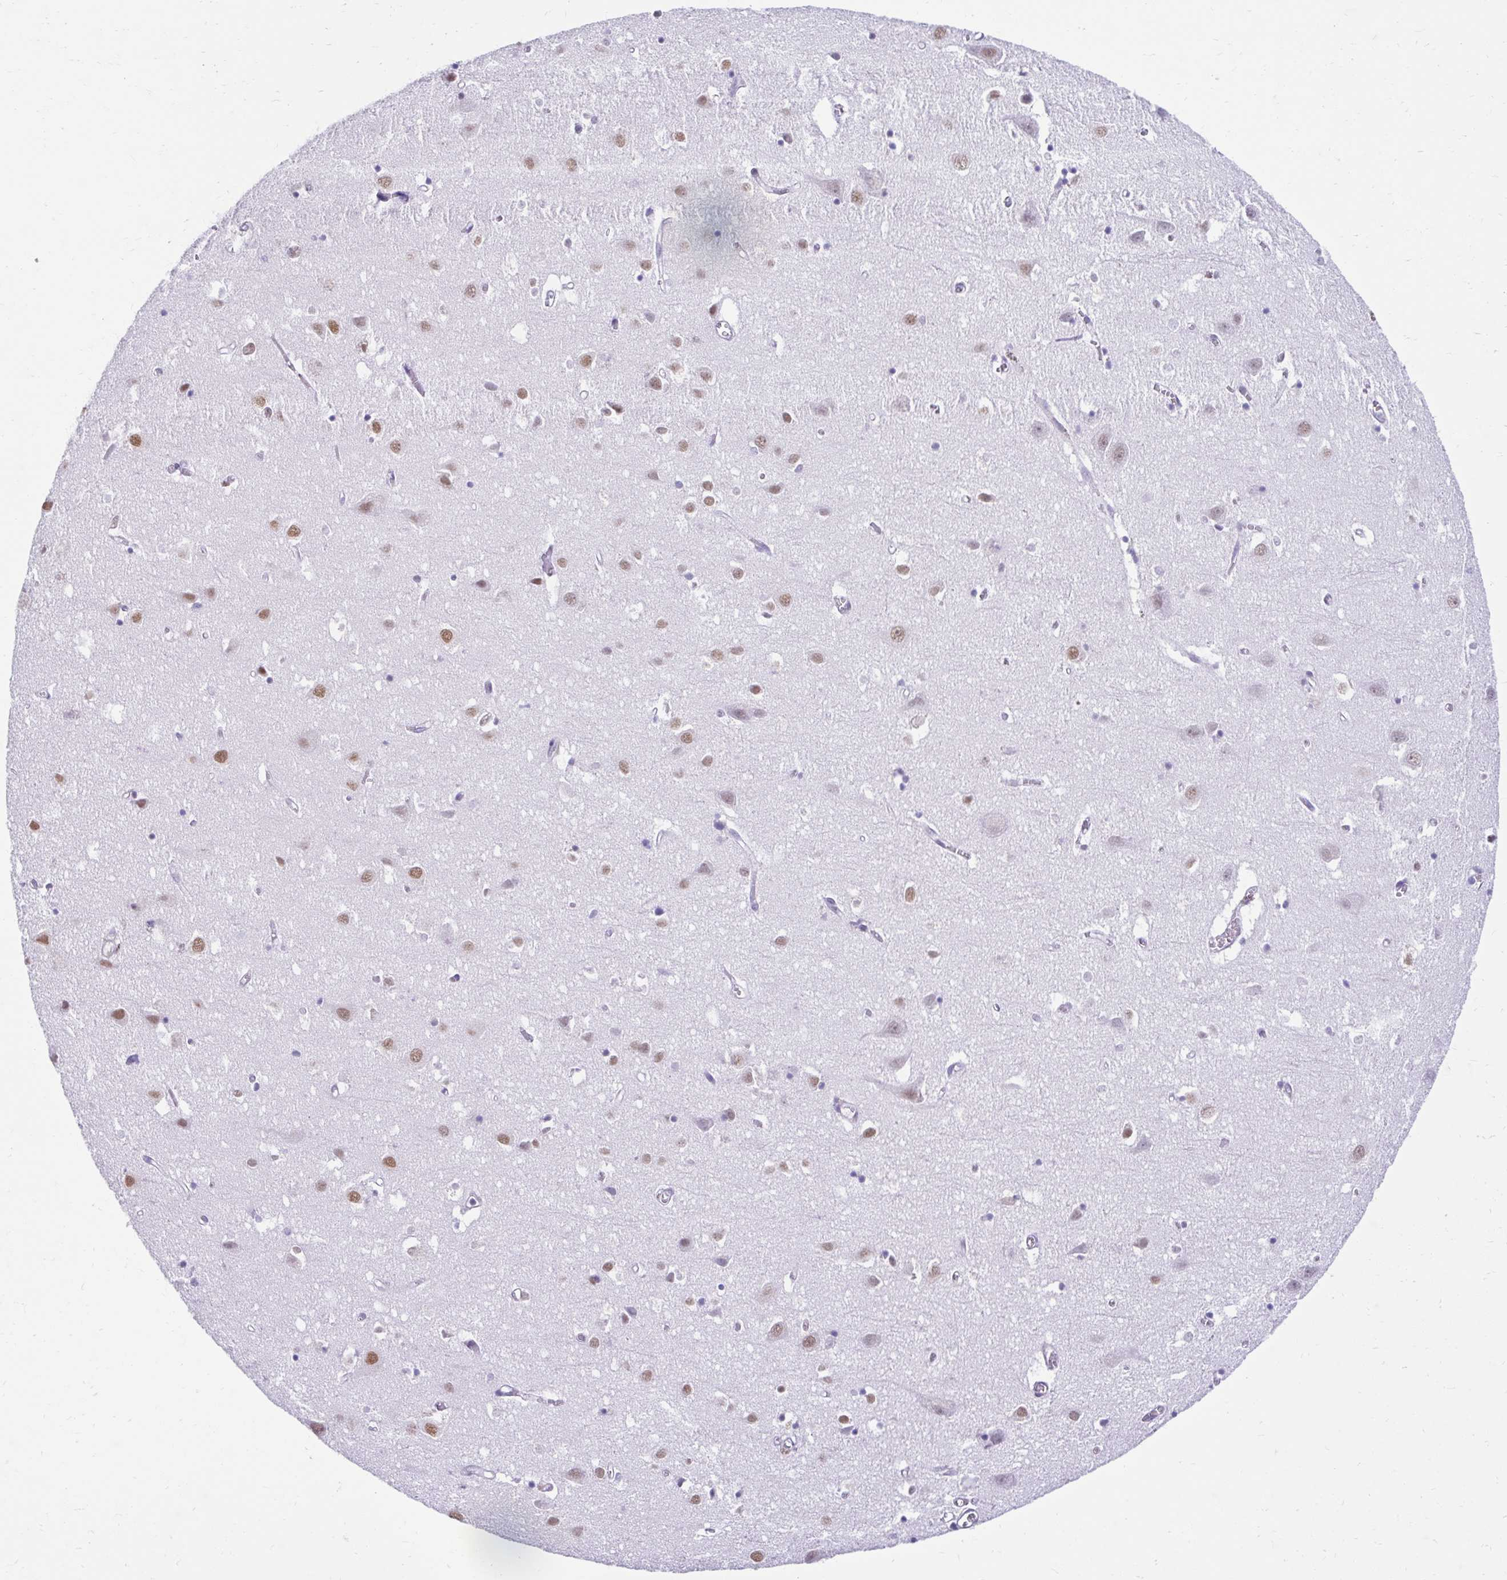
{"staining": {"intensity": "negative", "quantity": "none", "location": "none"}, "tissue": "cerebral cortex", "cell_type": "Endothelial cells", "image_type": "normal", "snomed": [{"axis": "morphology", "description": "Normal tissue, NOS"}, {"axis": "topography", "description": "Cerebral cortex"}], "caption": "This is an immunohistochemistry micrograph of unremarkable cerebral cortex. There is no staining in endothelial cells.", "gene": "DCAF17", "patient": {"sex": "male", "age": 70}}